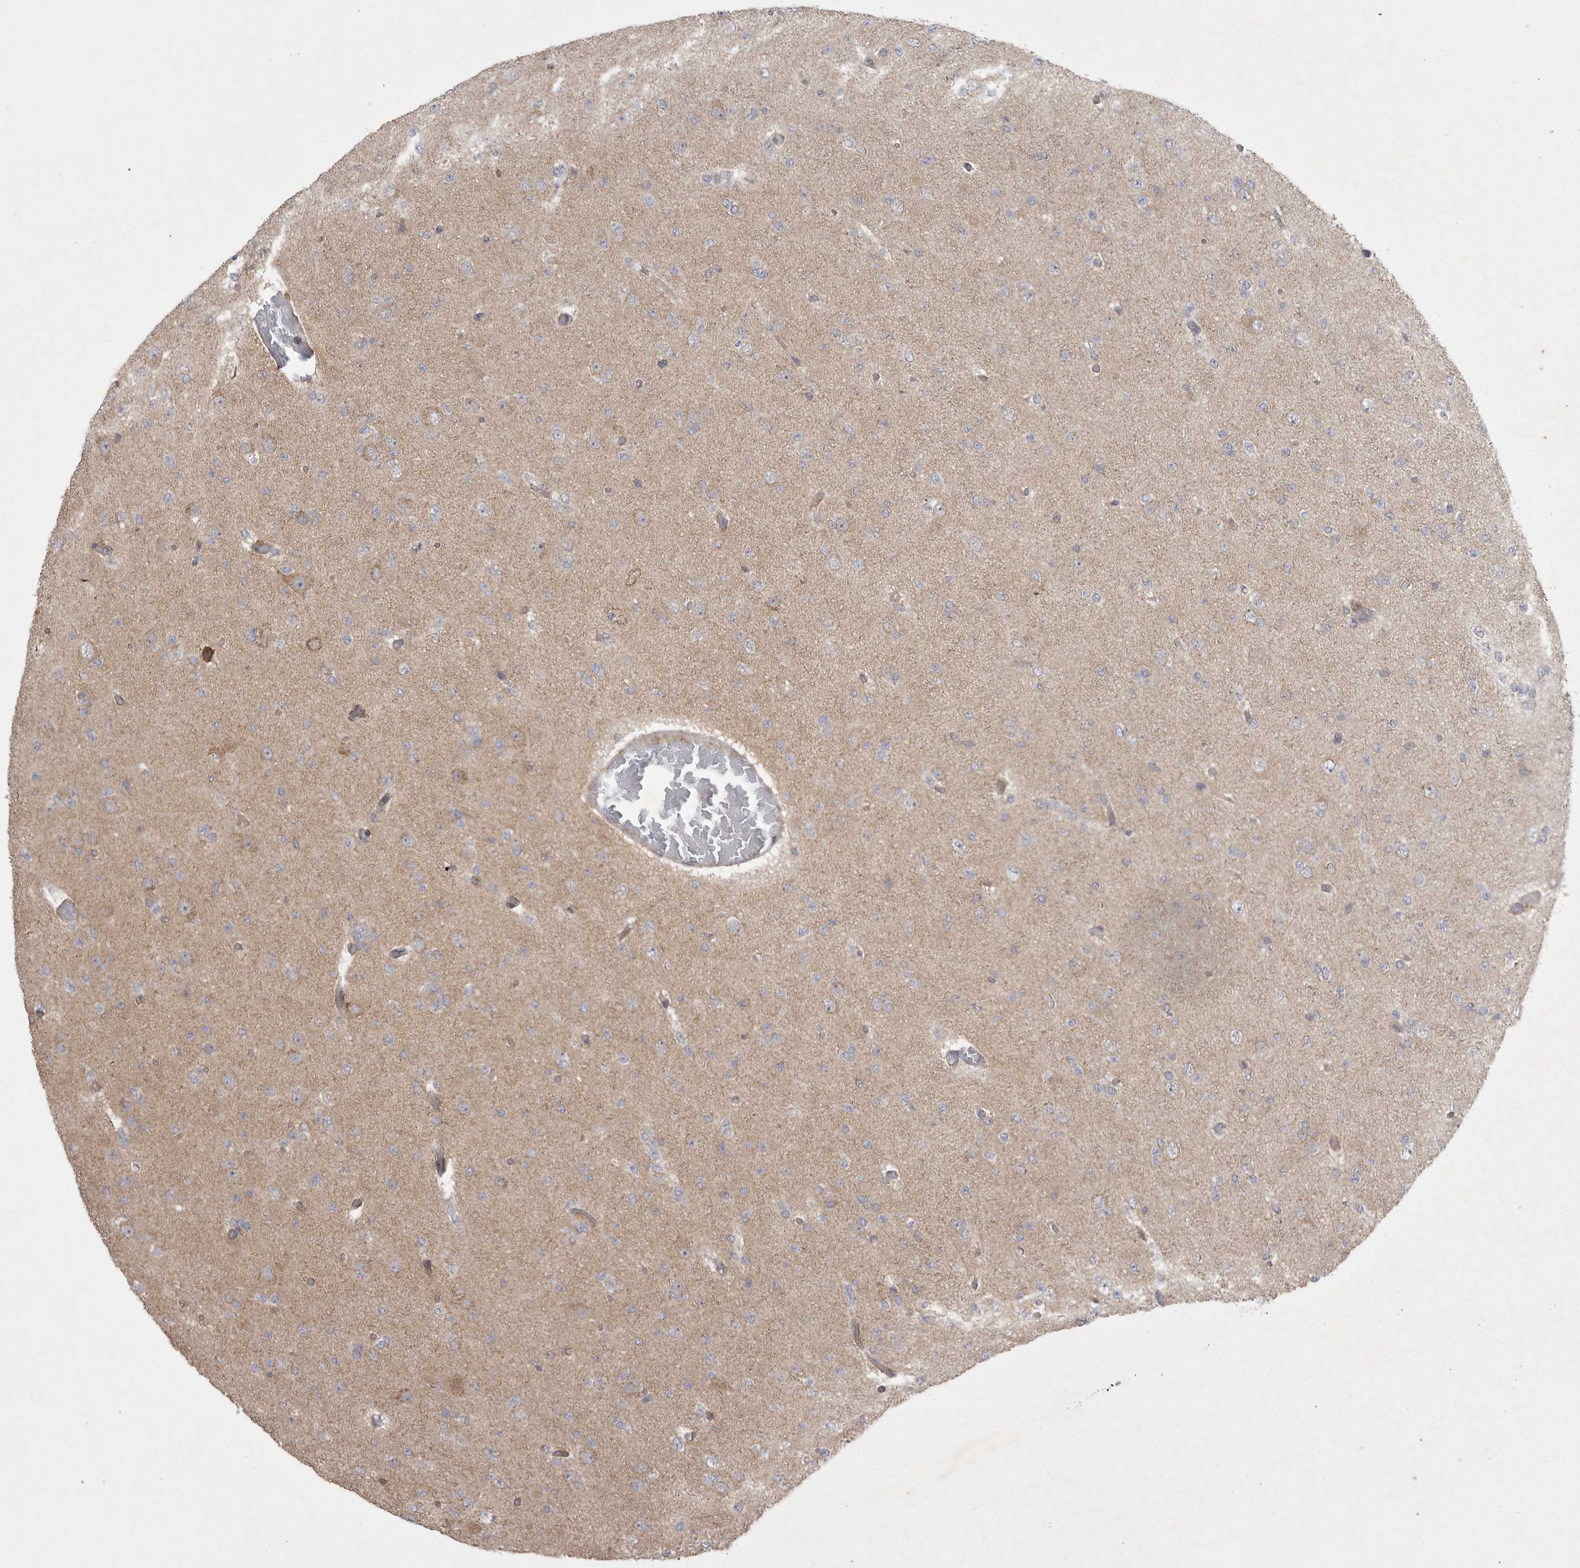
{"staining": {"intensity": "weak", "quantity": "<25%", "location": "cytoplasmic/membranous"}, "tissue": "glioma", "cell_type": "Tumor cells", "image_type": "cancer", "snomed": [{"axis": "morphology", "description": "Glioma, malignant, Low grade"}, {"axis": "topography", "description": "Brain"}], "caption": "Photomicrograph shows no protein expression in tumor cells of malignant glioma (low-grade) tissue.", "gene": "TSPOAP1", "patient": {"sex": "female", "age": 22}}